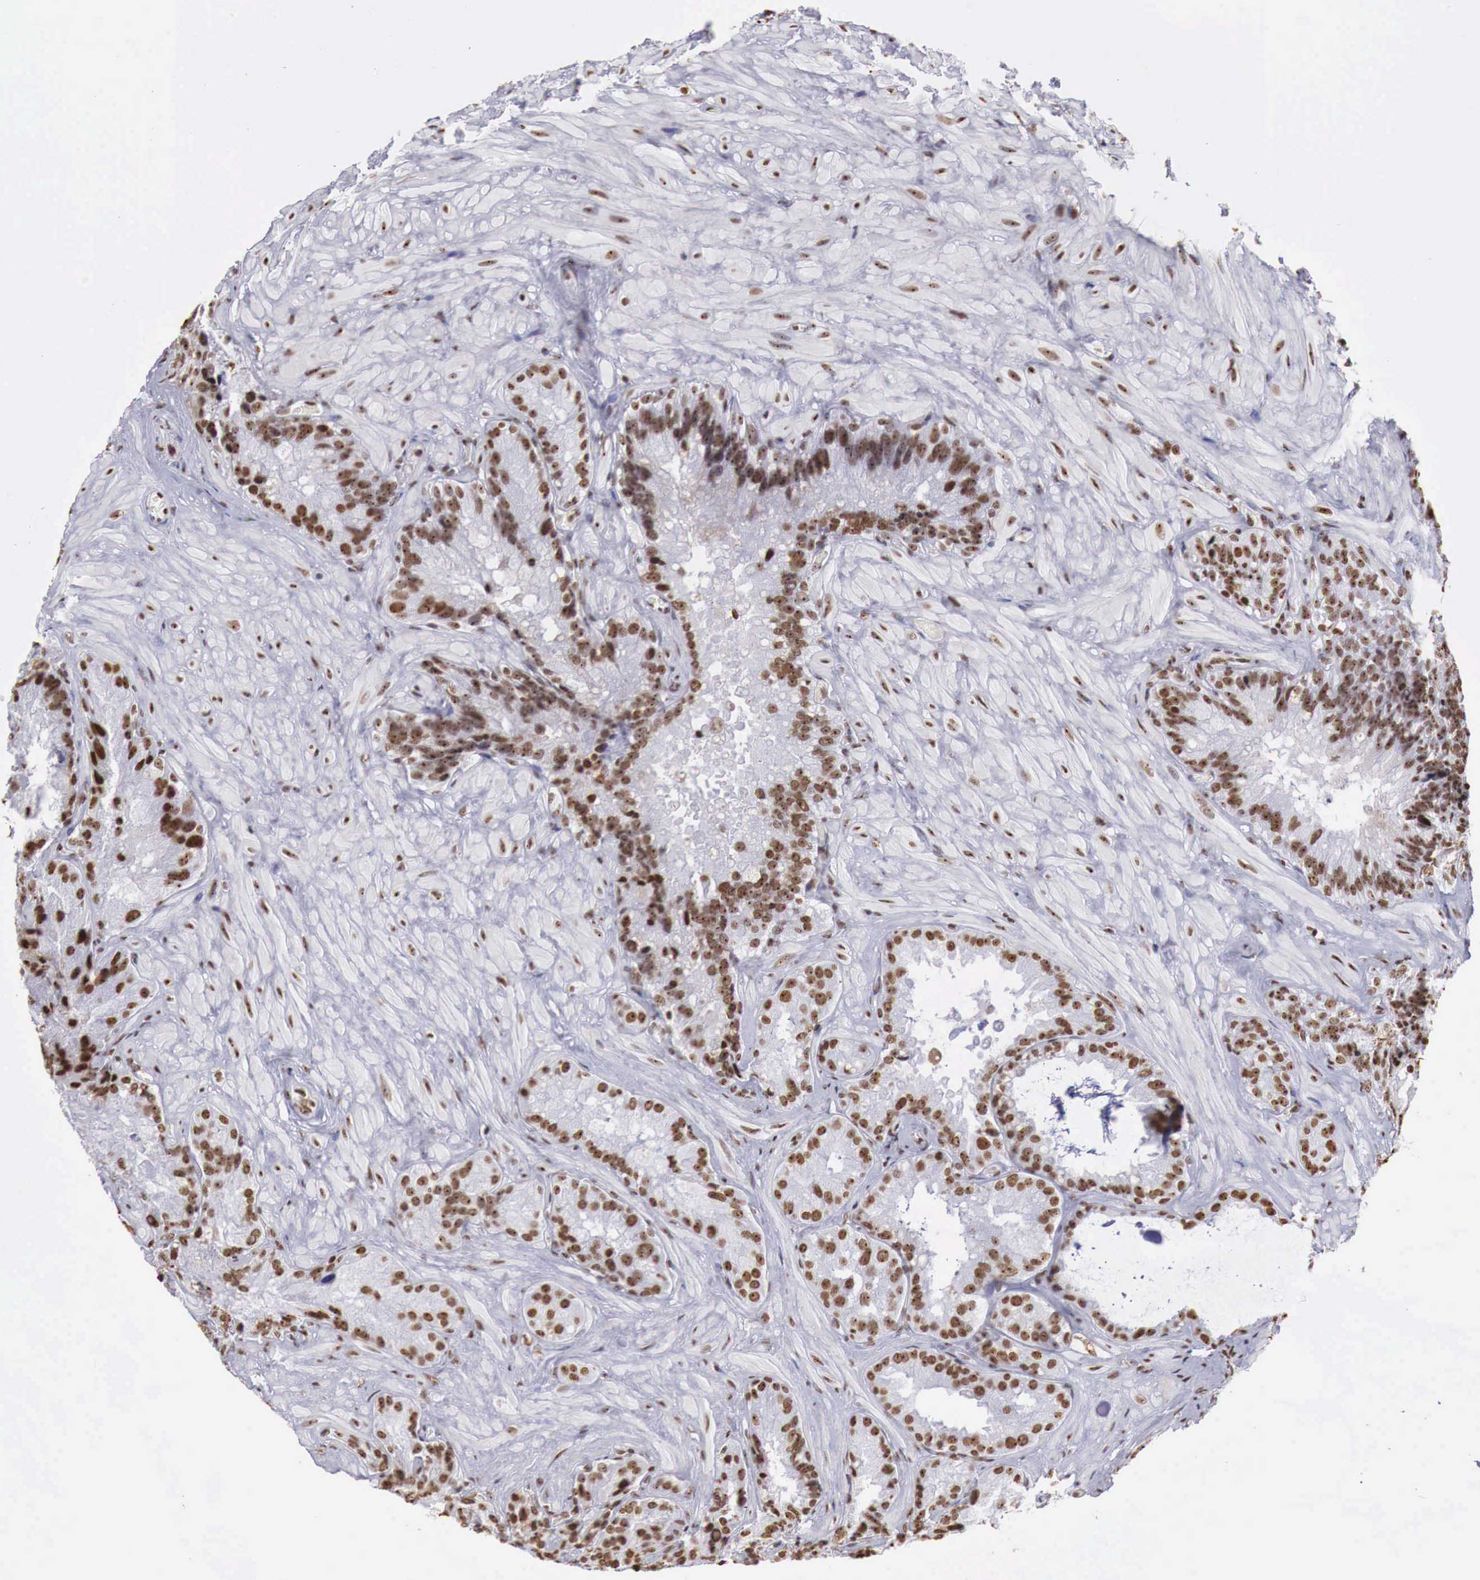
{"staining": {"intensity": "strong", "quantity": ">75%", "location": "nuclear"}, "tissue": "seminal vesicle", "cell_type": "Glandular cells", "image_type": "normal", "snomed": [{"axis": "morphology", "description": "Normal tissue, NOS"}, {"axis": "topography", "description": "Seminal veicle"}], "caption": "IHC (DAB) staining of normal human seminal vesicle exhibits strong nuclear protein expression in approximately >75% of glandular cells.", "gene": "DKC1", "patient": {"sex": "male", "age": 69}}